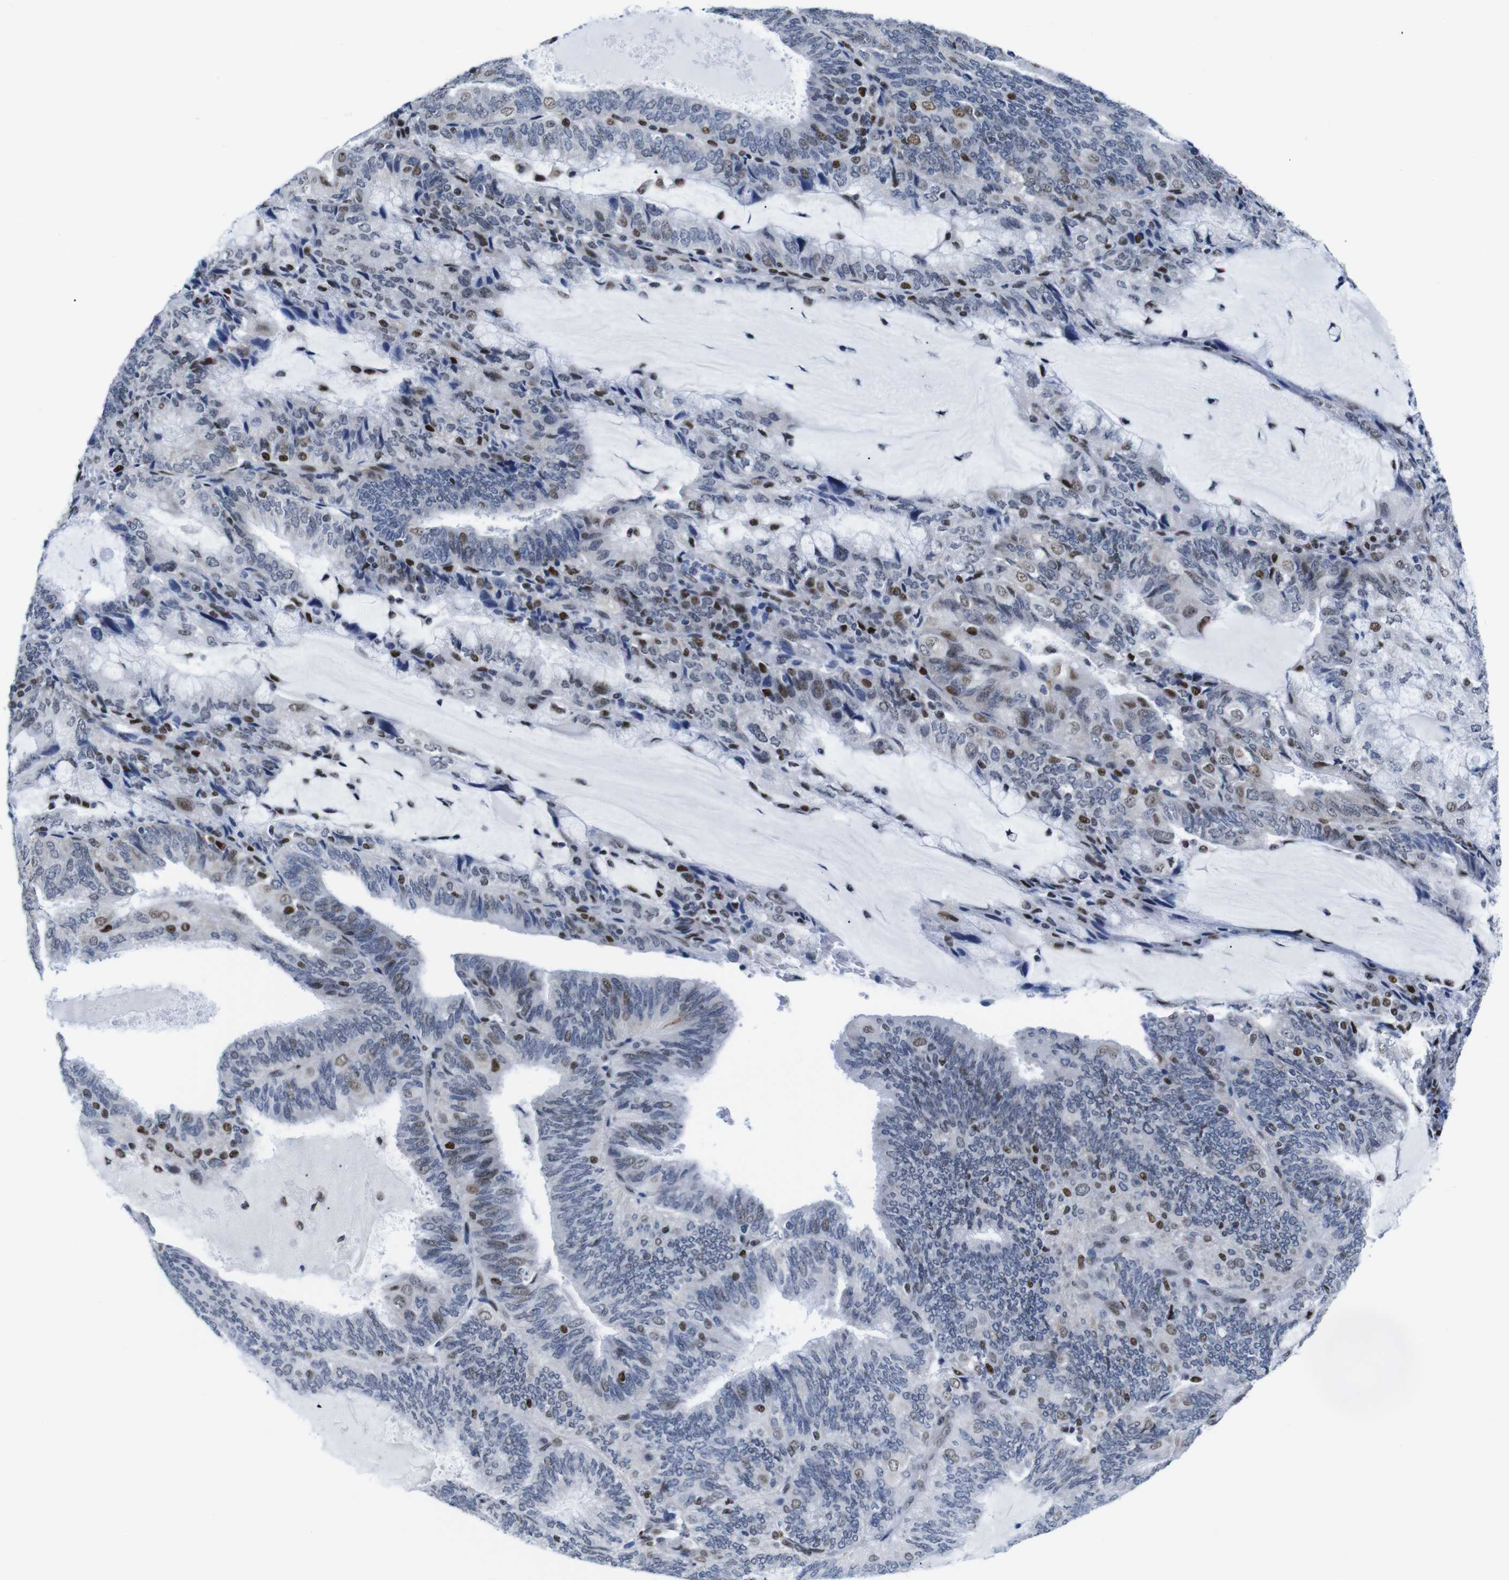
{"staining": {"intensity": "moderate", "quantity": "<25%", "location": "nuclear"}, "tissue": "endometrial cancer", "cell_type": "Tumor cells", "image_type": "cancer", "snomed": [{"axis": "morphology", "description": "Adenocarcinoma, NOS"}, {"axis": "topography", "description": "Endometrium"}], "caption": "Protein staining of endometrial adenocarcinoma tissue displays moderate nuclear positivity in about <25% of tumor cells.", "gene": "GATA6", "patient": {"sex": "female", "age": 81}}